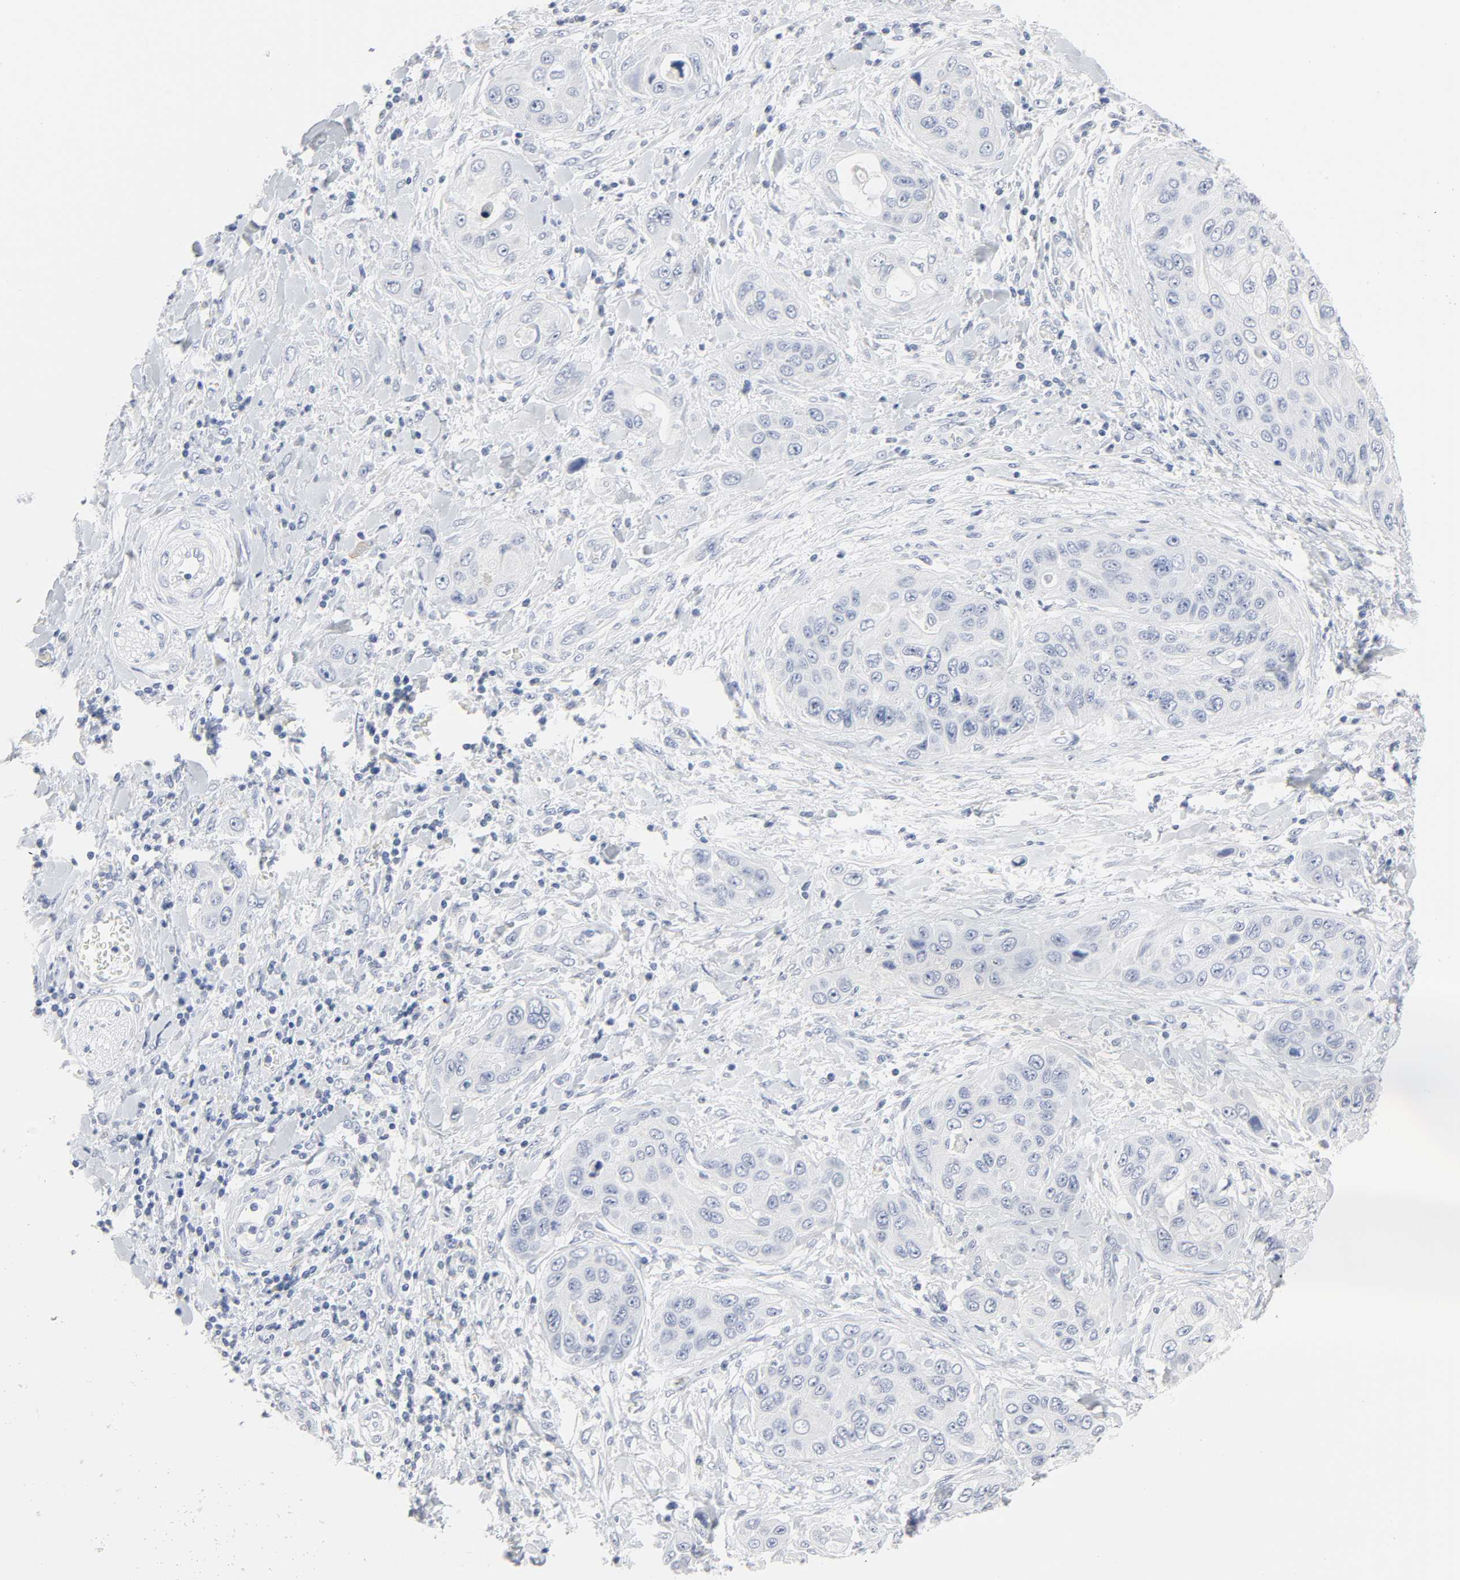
{"staining": {"intensity": "negative", "quantity": "none", "location": "none"}, "tissue": "pancreatic cancer", "cell_type": "Tumor cells", "image_type": "cancer", "snomed": [{"axis": "morphology", "description": "Adenocarcinoma, NOS"}, {"axis": "topography", "description": "Pancreas"}], "caption": "Immunohistochemical staining of human pancreatic cancer displays no significant staining in tumor cells.", "gene": "ACP3", "patient": {"sex": "female", "age": 70}}